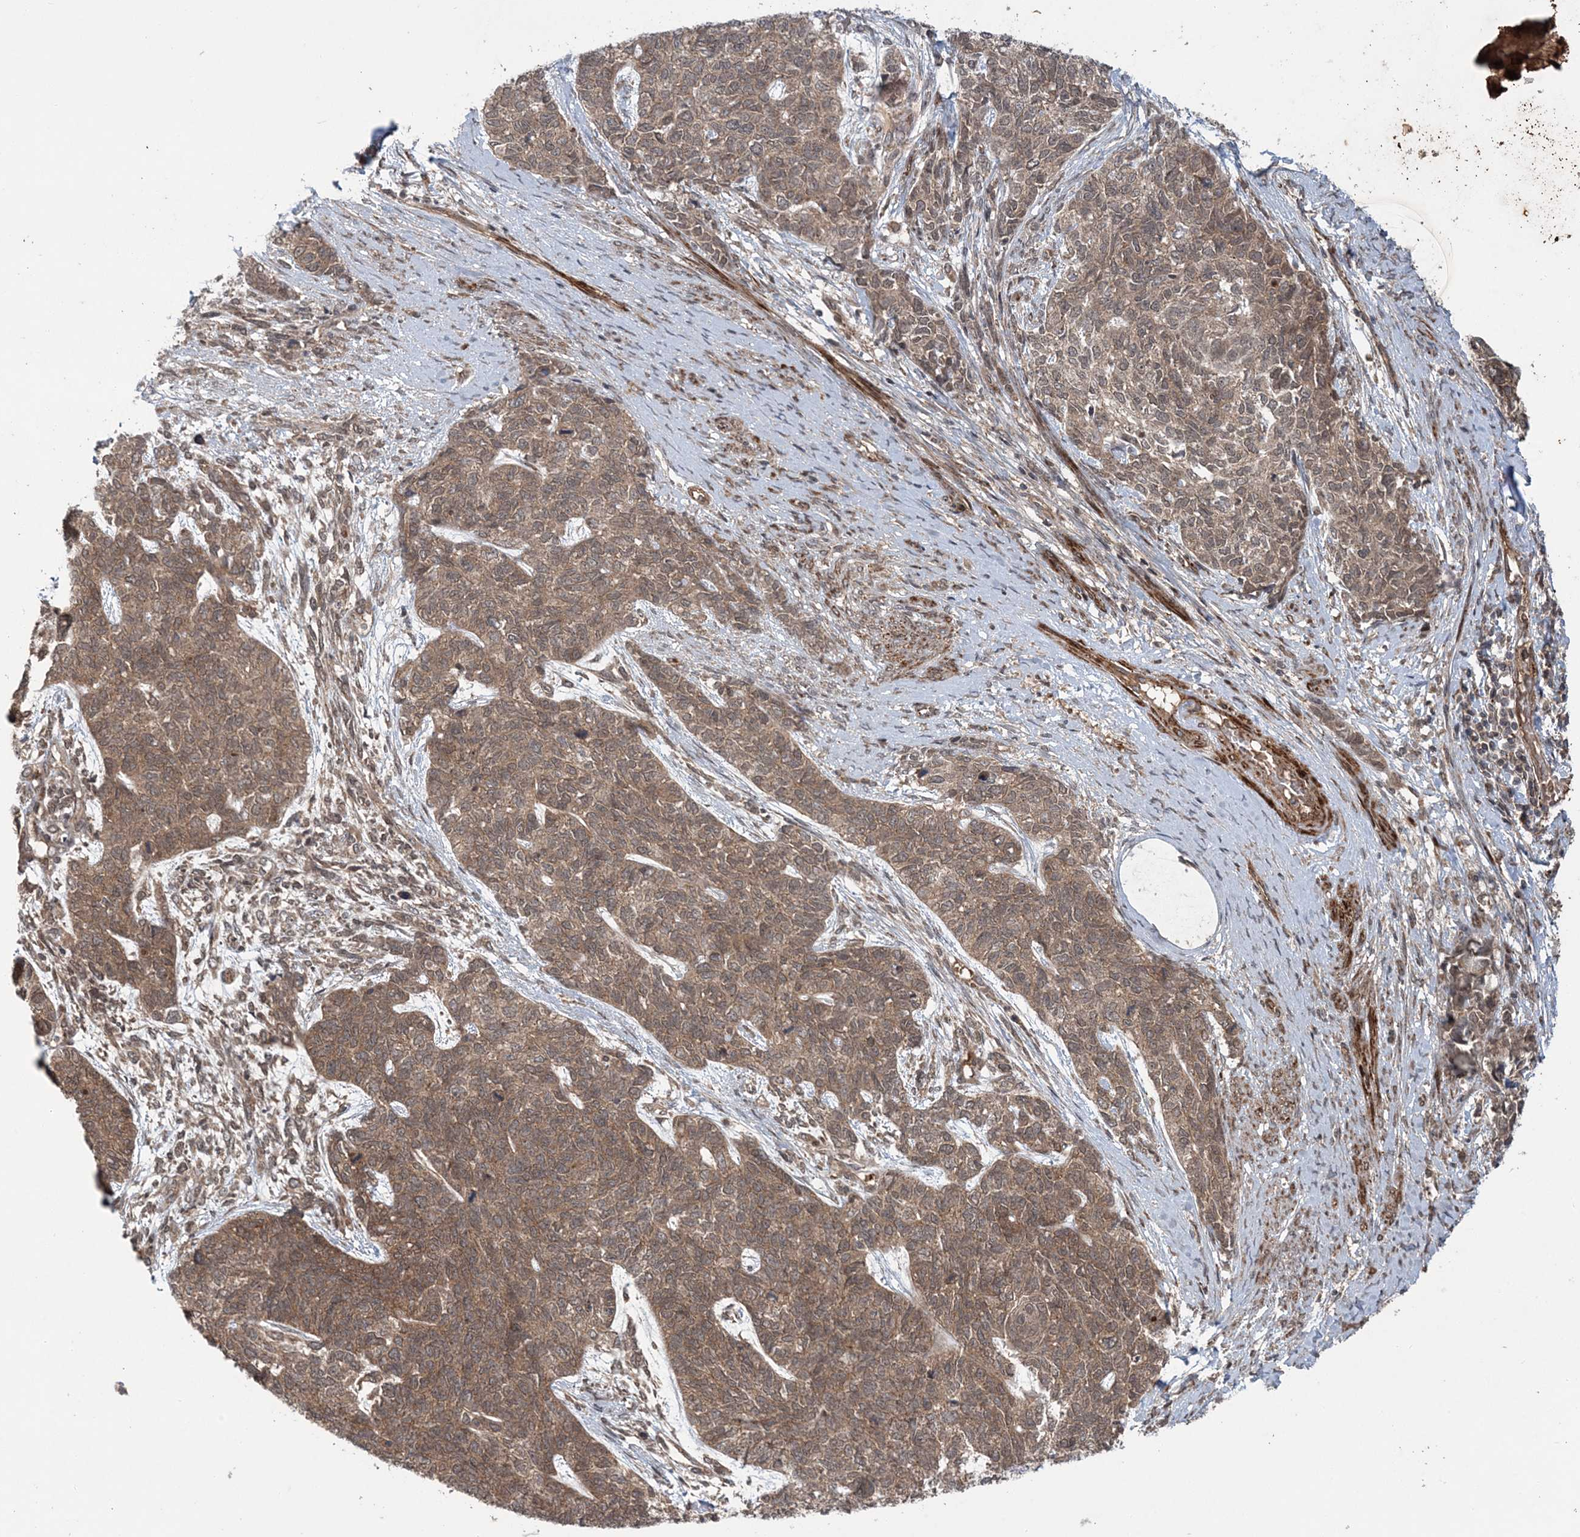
{"staining": {"intensity": "moderate", "quantity": ">75%", "location": "cytoplasmic/membranous"}, "tissue": "cervical cancer", "cell_type": "Tumor cells", "image_type": "cancer", "snomed": [{"axis": "morphology", "description": "Squamous cell carcinoma, NOS"}, {"axis": "topography", "description": "Cervix"}], "caption": "Approximately >75% of tumor cells in cervical cancer exhibit moderate cytoplasmic/membranous protein expression as visualized by brown immunohistochemical staining.", "gene": "UBTD2", "patient": {"sex": "female", "age": 63}}